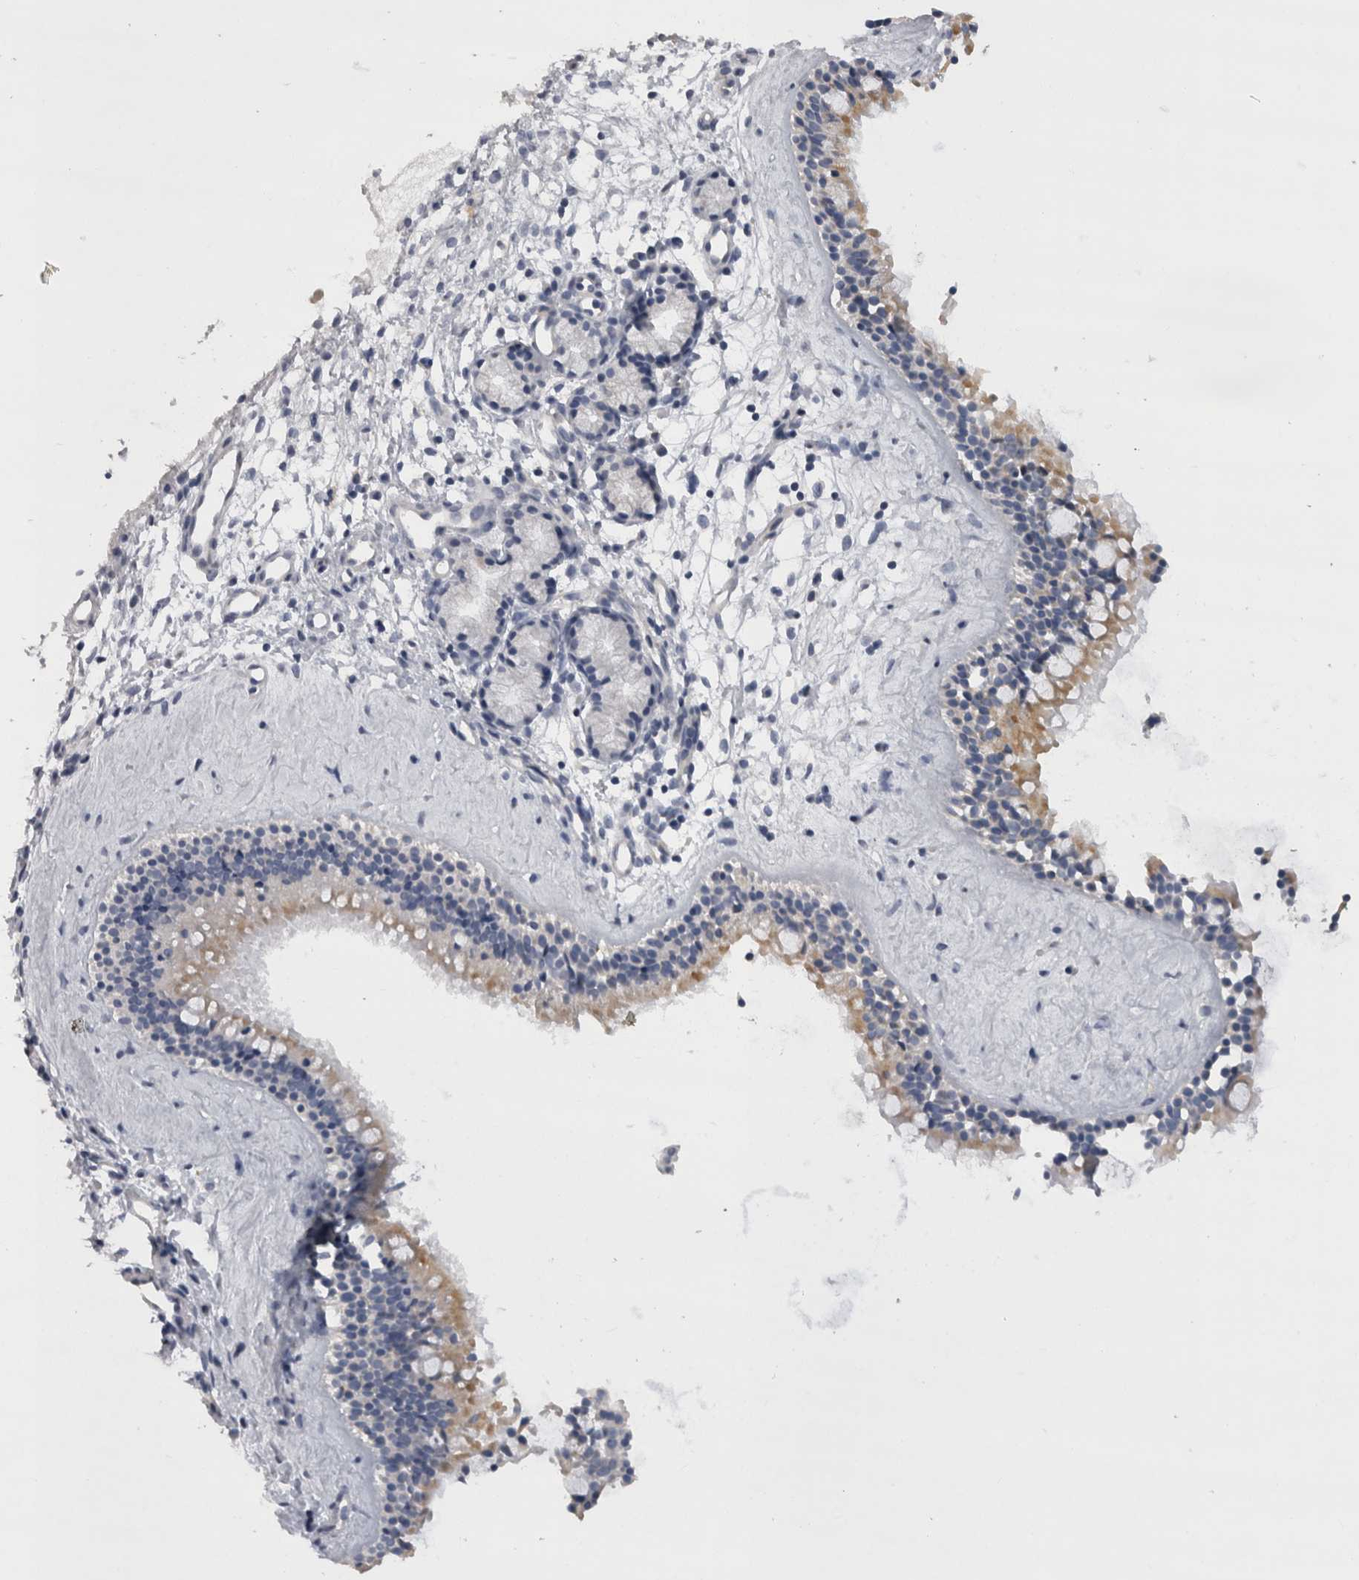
{"staining": {"intensity": "weak", "quantity": "<25%", "location": "cytoplasmic/membranous"}, "tissue": "nasopharynx", "cell_type": "Respiratory epithelial cells", "image_type": "normal", "snomed": [{"axis": "morphology", "description": "Normal tissue, NOS"}, {"axis": "topography", "description": "Nasopharynx"}], "caption": "The IHC histopathology image has no significant expression in respiratory epithelial cells of nasopharynx.", "gene": "DHRS4", "patient": {"sex": "female", "age": 42}}